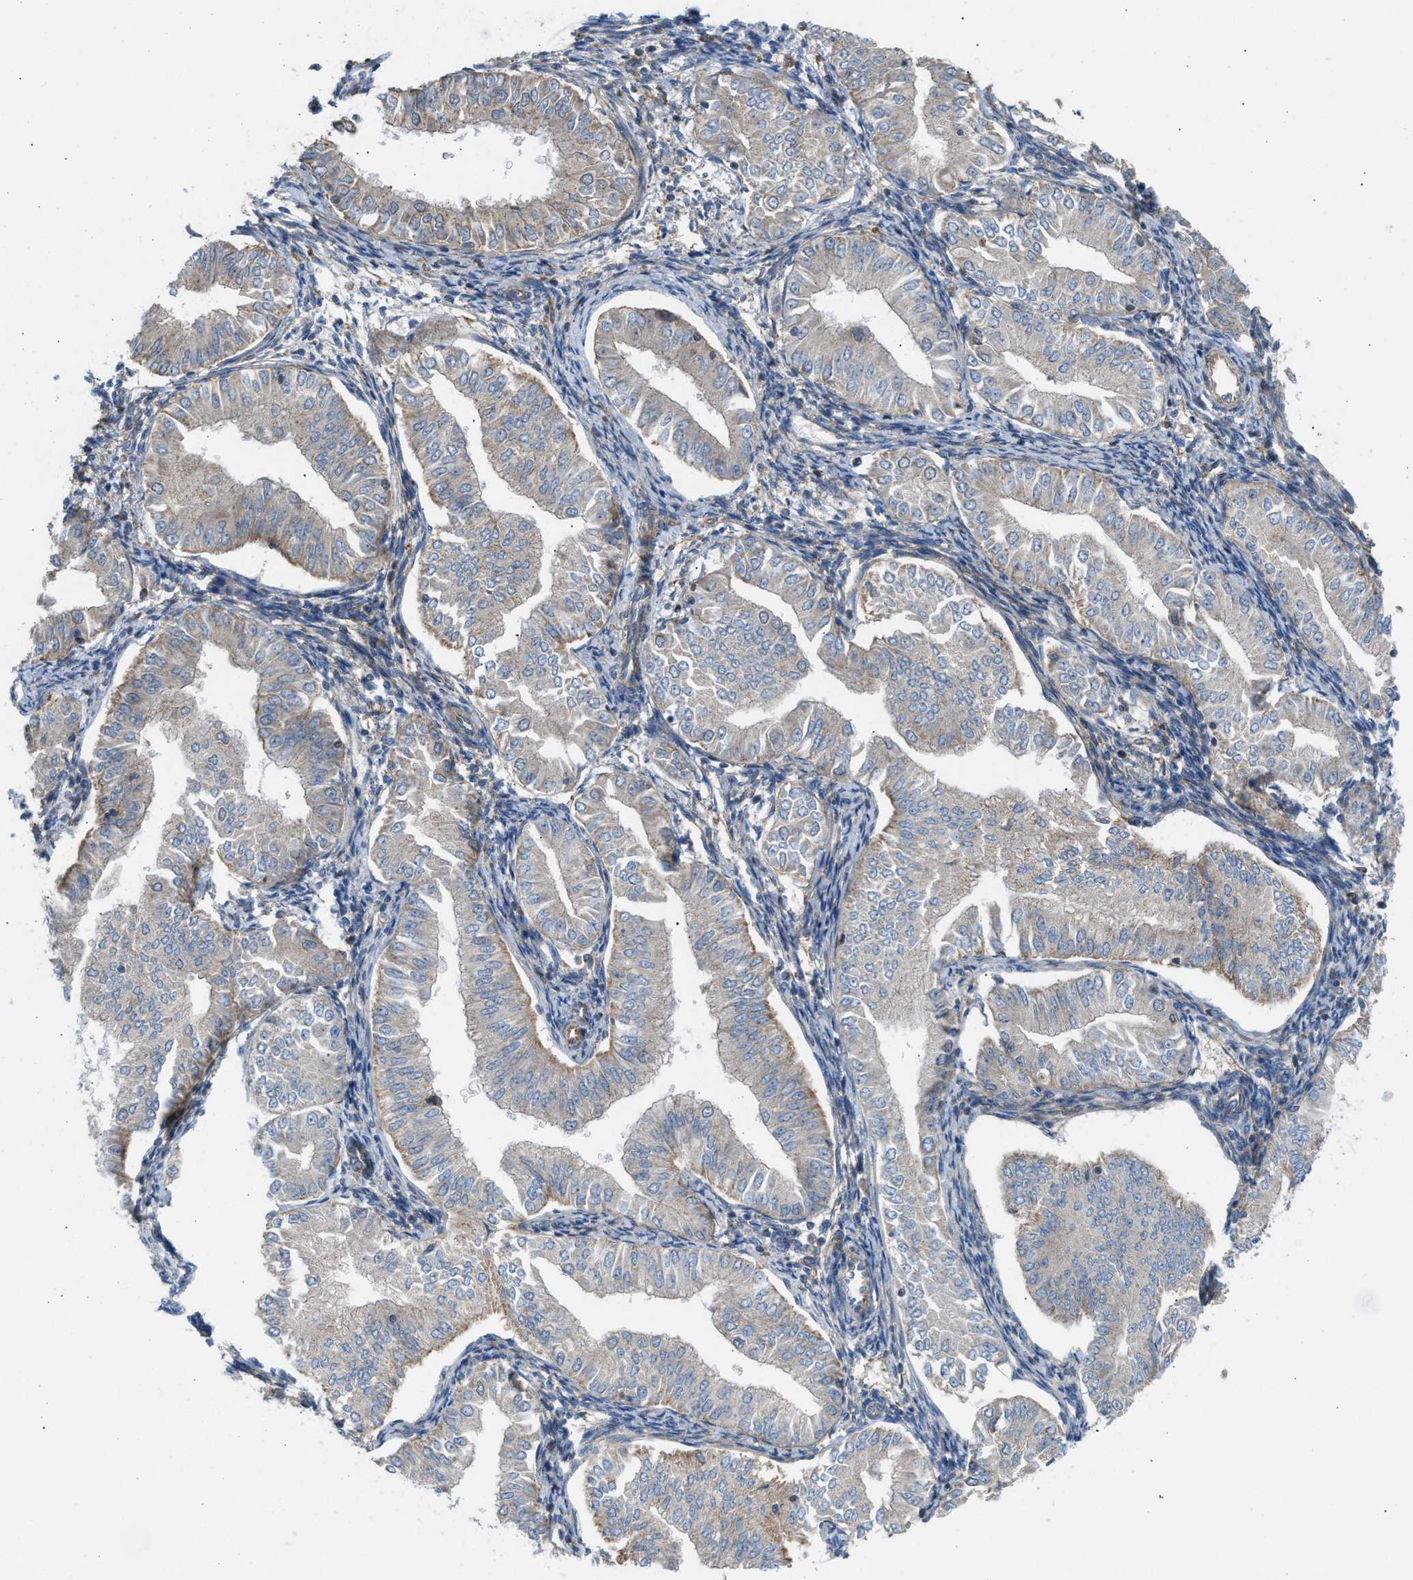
{"staining": {"intensity": "weak", "quantity": "<25%", "location": "cytoplasmic/membranous"}, "tissue": "endometrial cancer", "cell_type": "Tumor cells", "image_type": "cancer", "snomed": [{"axis": "morphology", "description": "Normal tissue, NOS"}, {"axis": "morphology", "description": "Adenocarcinoma, NOS"}, {"axis": "topography", "description": "Endometrium"}], "caption": "IHC of endometrial adenocarcinoma displays no positivity in tumor cells. (DAB immunohistochemistry with hematoxylin counter stain).", "gene": "SLC10A3", "patient": {"sex": "female", "age": 53}}